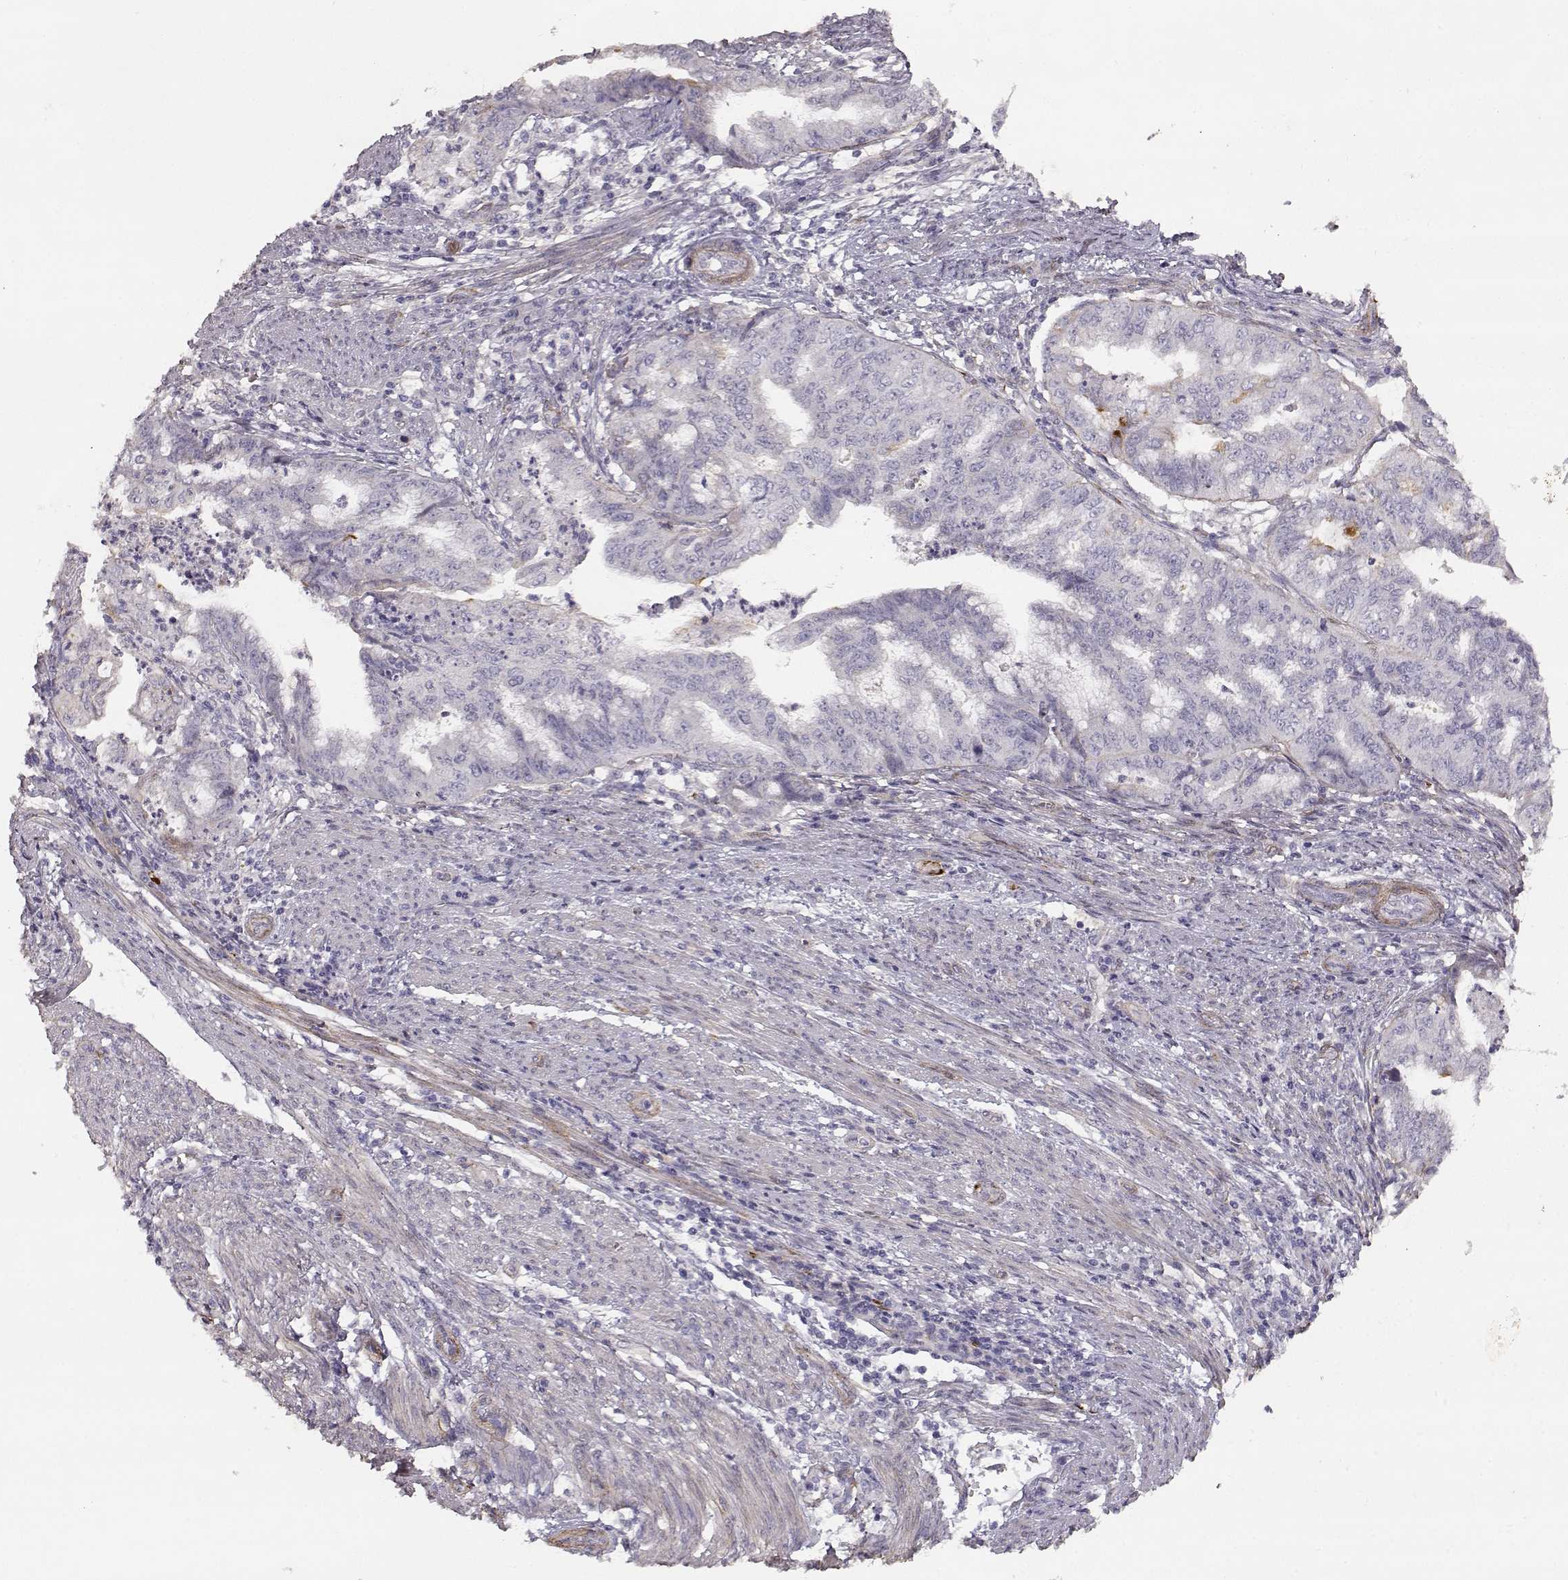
{"staining": {"intensity": "negative", "quantity": "none", "location": "none"}, "tissue": "endometrial cancer", "cell_type": "Tumor cells", "image_type": "cancer", "snomed": [{"axis": "morphology", "description": "Adenocarcinoma, NOS"}, {"axis": "topography", "description": "Endometrium"}], "caption": "Tumor cells show no significant positivity in endometrial cancer.", "gene": "LAMC1", "patient": {"sex": "female", "age": 79}}